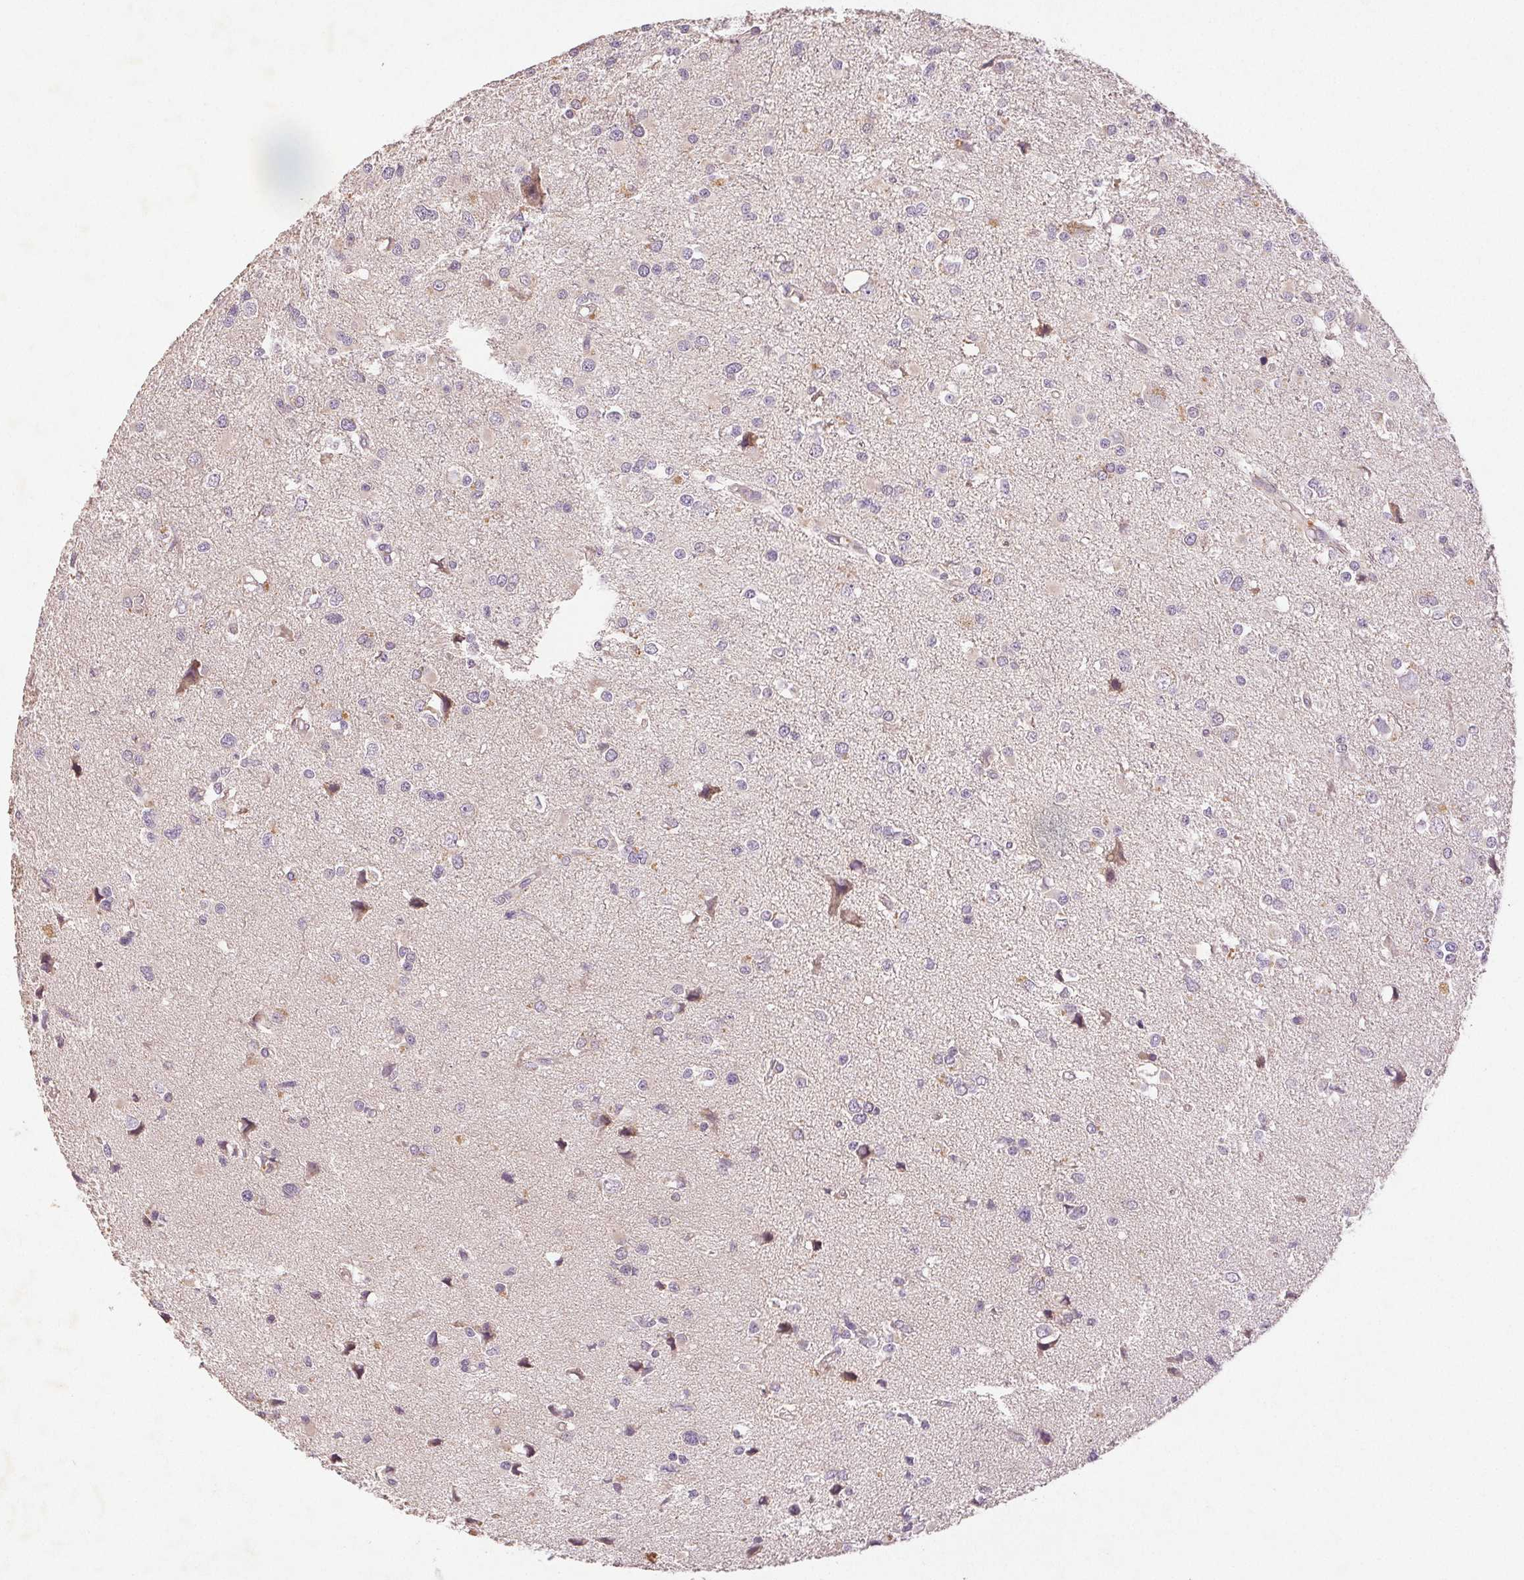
{"staining": {"intensity": "negative", "quantity": "none", "location": "none"}, "tissue": "glioma", "cell_type": "Tumor cells", "image_type": "cancer", "snomed": [{"axis": "morphology", "description": "Glioma, malignant, High grade"}, {"axis": "topography", "description": "Brain"}], "caption": "Histopathology image shows no significant protein expression in tumor cells of glioma.", "gene": "YIF1B", "patient": {"sex": "male", "age": 54}}